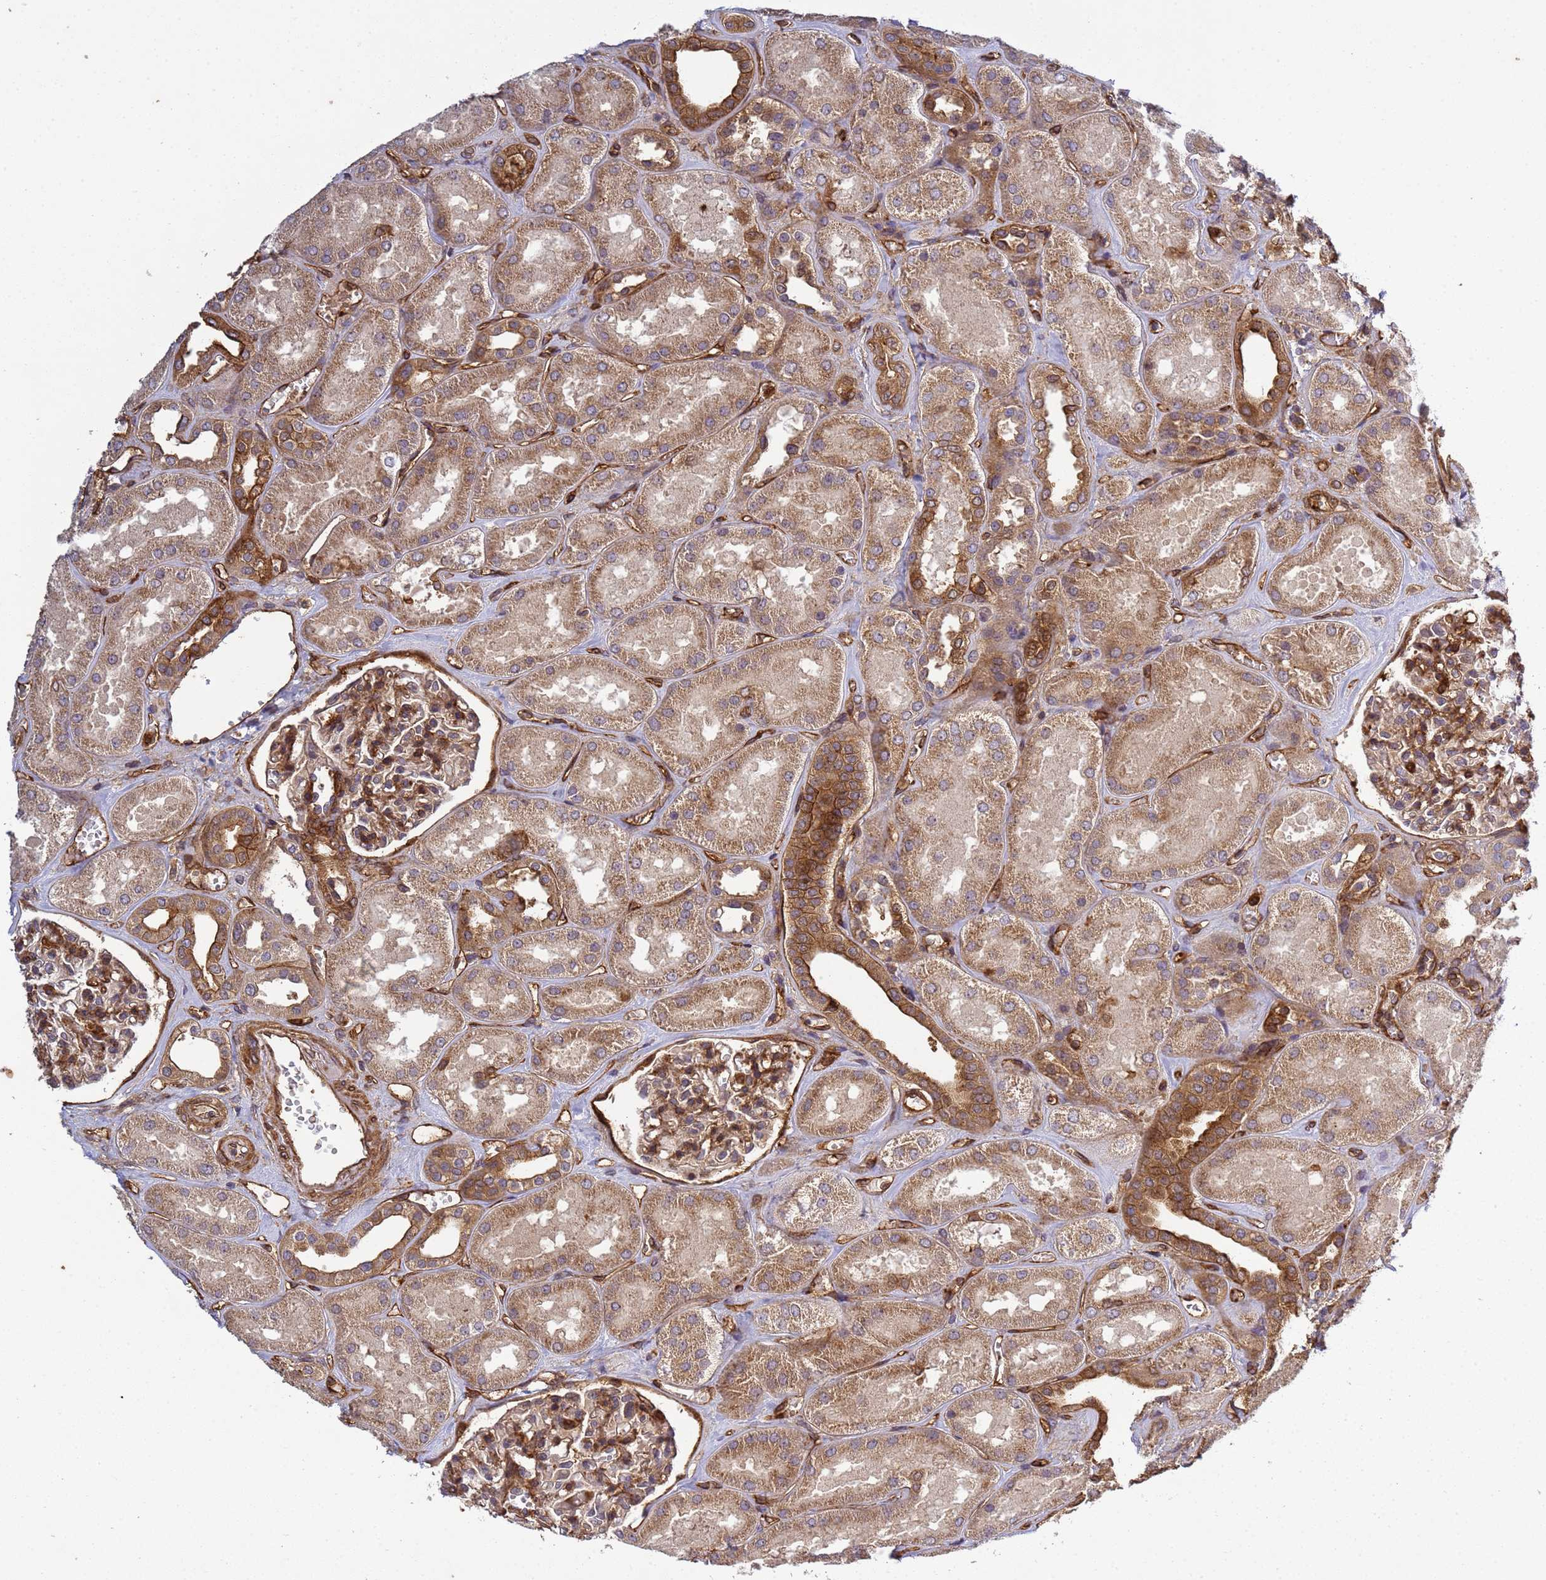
{"staining": {"intensity": "moderate", "quantity": "25%-75%", "location": "cytoplasmic/membranous"}, "tissue": "kidney", "cell_type": "Cells in glomeruli", "image_type": "normal", "snomed": [{"axis": "morphology", "description": "Normal tissue, NOS"}, {"axis": "morphology", "description": "Adenocarcinoma, NOS"}, {"axis": "topography", "description": "Kidney"}], "caption": "Cells in glomeruli display medium levels of moderate cytoplasmic/membranous staining in about 25%-75% of cells in normal kidney. (DAB IHC with brightfield microscopy, high magnification).", "gene": "C8orf34", "patient": {"sex": "female", "age": 68}}